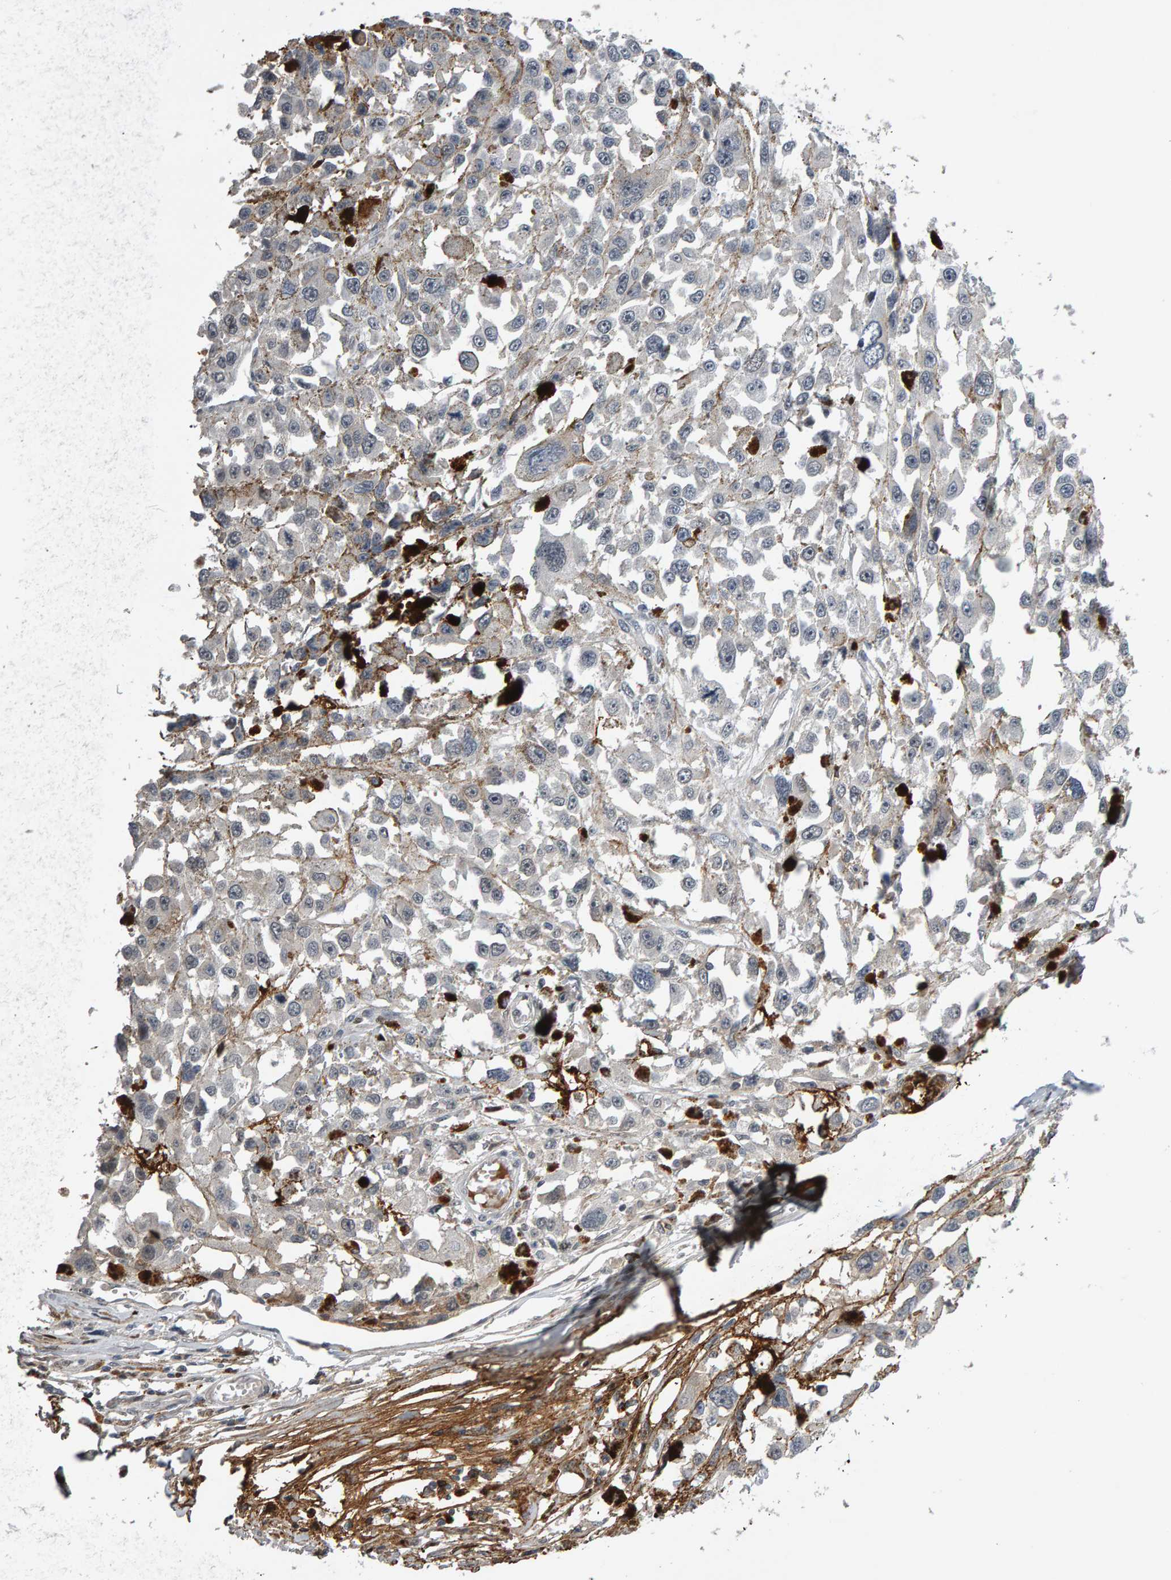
{"staining": {"intensity": "negative", "quantity": "none", "location": "none"}, "tissue": "melanoma", "cell_type": "Tumor cells", "image_type": "cancer", "snomed": [{"axis": "morphology", "description": "Malignant melanoma, Metastatic site"}, {"axis": "topography", "description": "Lymph node"}], "caption": "Immunohistochemistry (IHC) histopathology image of neoplastic tissue: malignant melanoma (metastatic site) stained with DAB (3,3'-diaminobenzidine) demonstrates no significant protein expression in tumor cells.", "gene": "IPO8", "patient": {"sex": "male", "age": 59}}